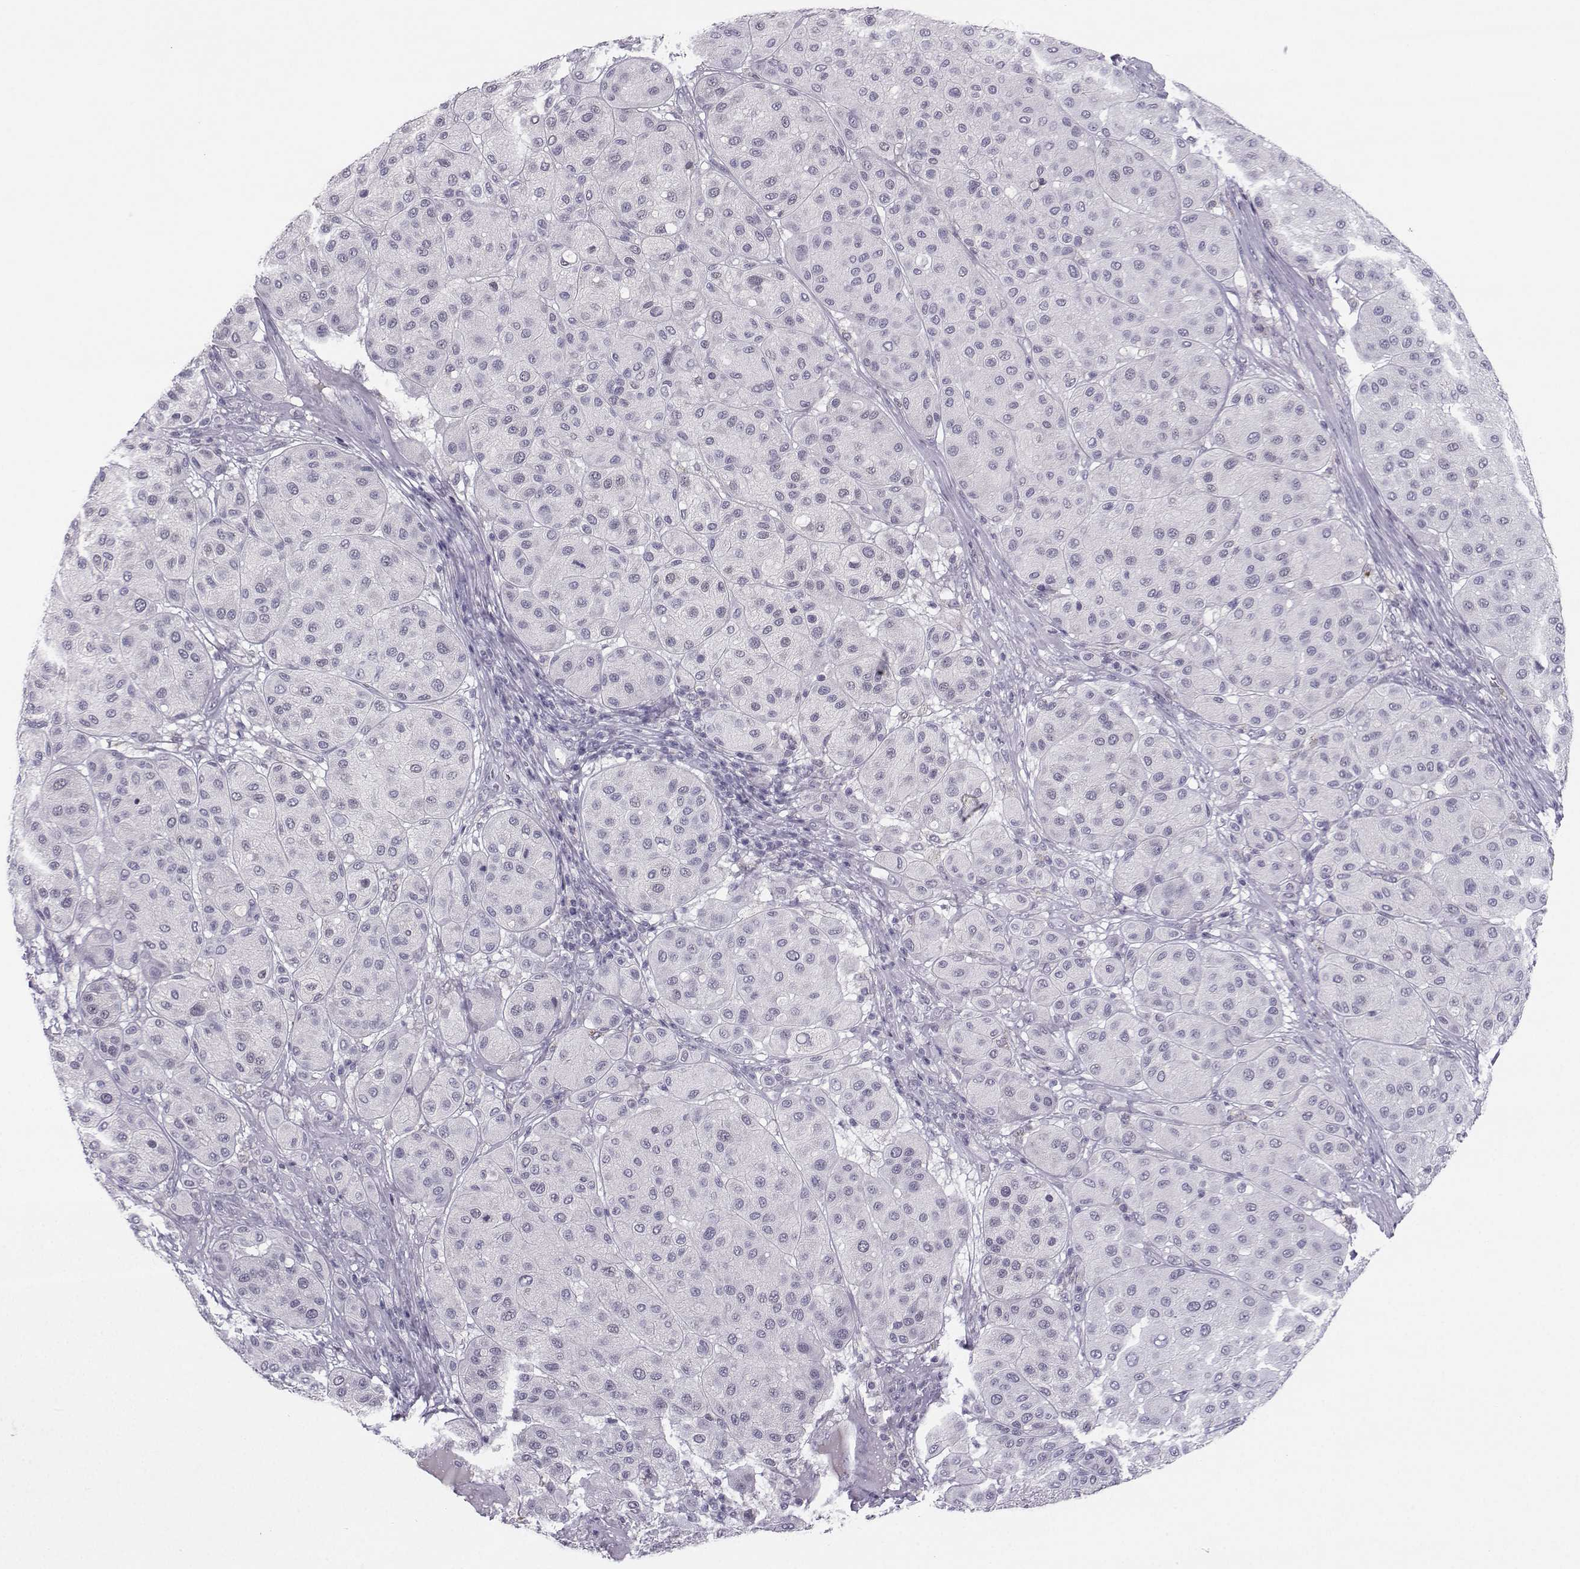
{"staining": {"intensity": "negative", "quantity": "none", "location": "none"}, "tissue": "melanoma", "cell_type": "Tumor cells", "image_type": "cancer", "snomed": [{"axis": "morphology", "description": "Malignant melanoma, Metastatic site"}, {"axis": "topography", "description": "Smooth muscle"}], "caption": "Human malignant melanoma (metastatic site) stained for a protein using immunohistochemistry shows no expression in tumor cells.", "gene": "LHX1", "patient": {"sex": "male", "age": 41}}